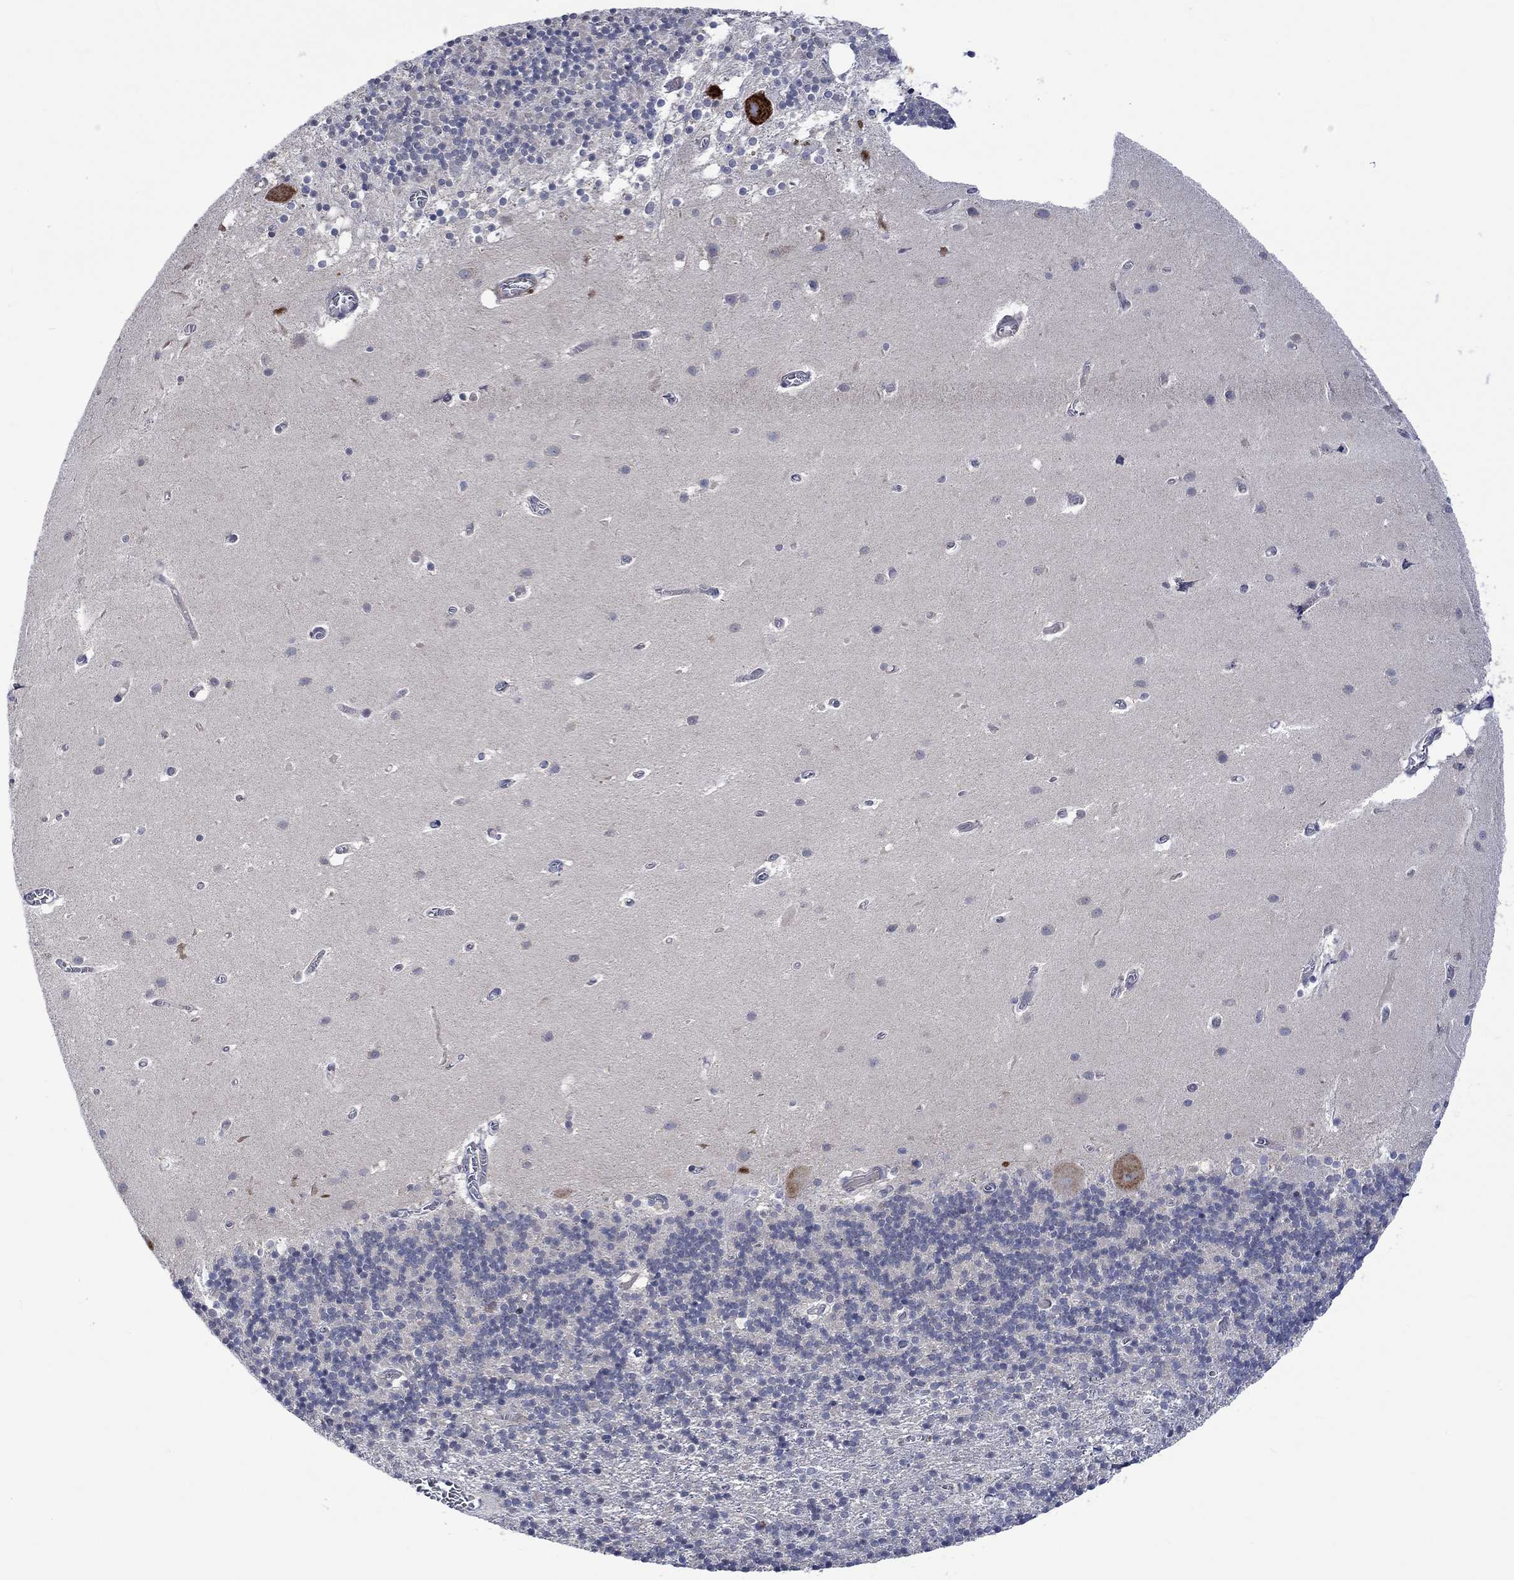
{"staining": {"intensity": "negative", "quantity": "none", "location": "none"}, "tissue": "cerebellum", "cell_type": "Cells in granular layer", "image_type": "normal", "snomed": [{"axis": "morphology", "description": "Normal tissue, NOS"}, {"axis": "topography", "description": "Cerebellum"}], "caption": "Micrograph shows no protein staining in cells in granular layer of normal cerebellum.", "gene": "GJA5", "patient": {"sex": "male", "age": 70}}